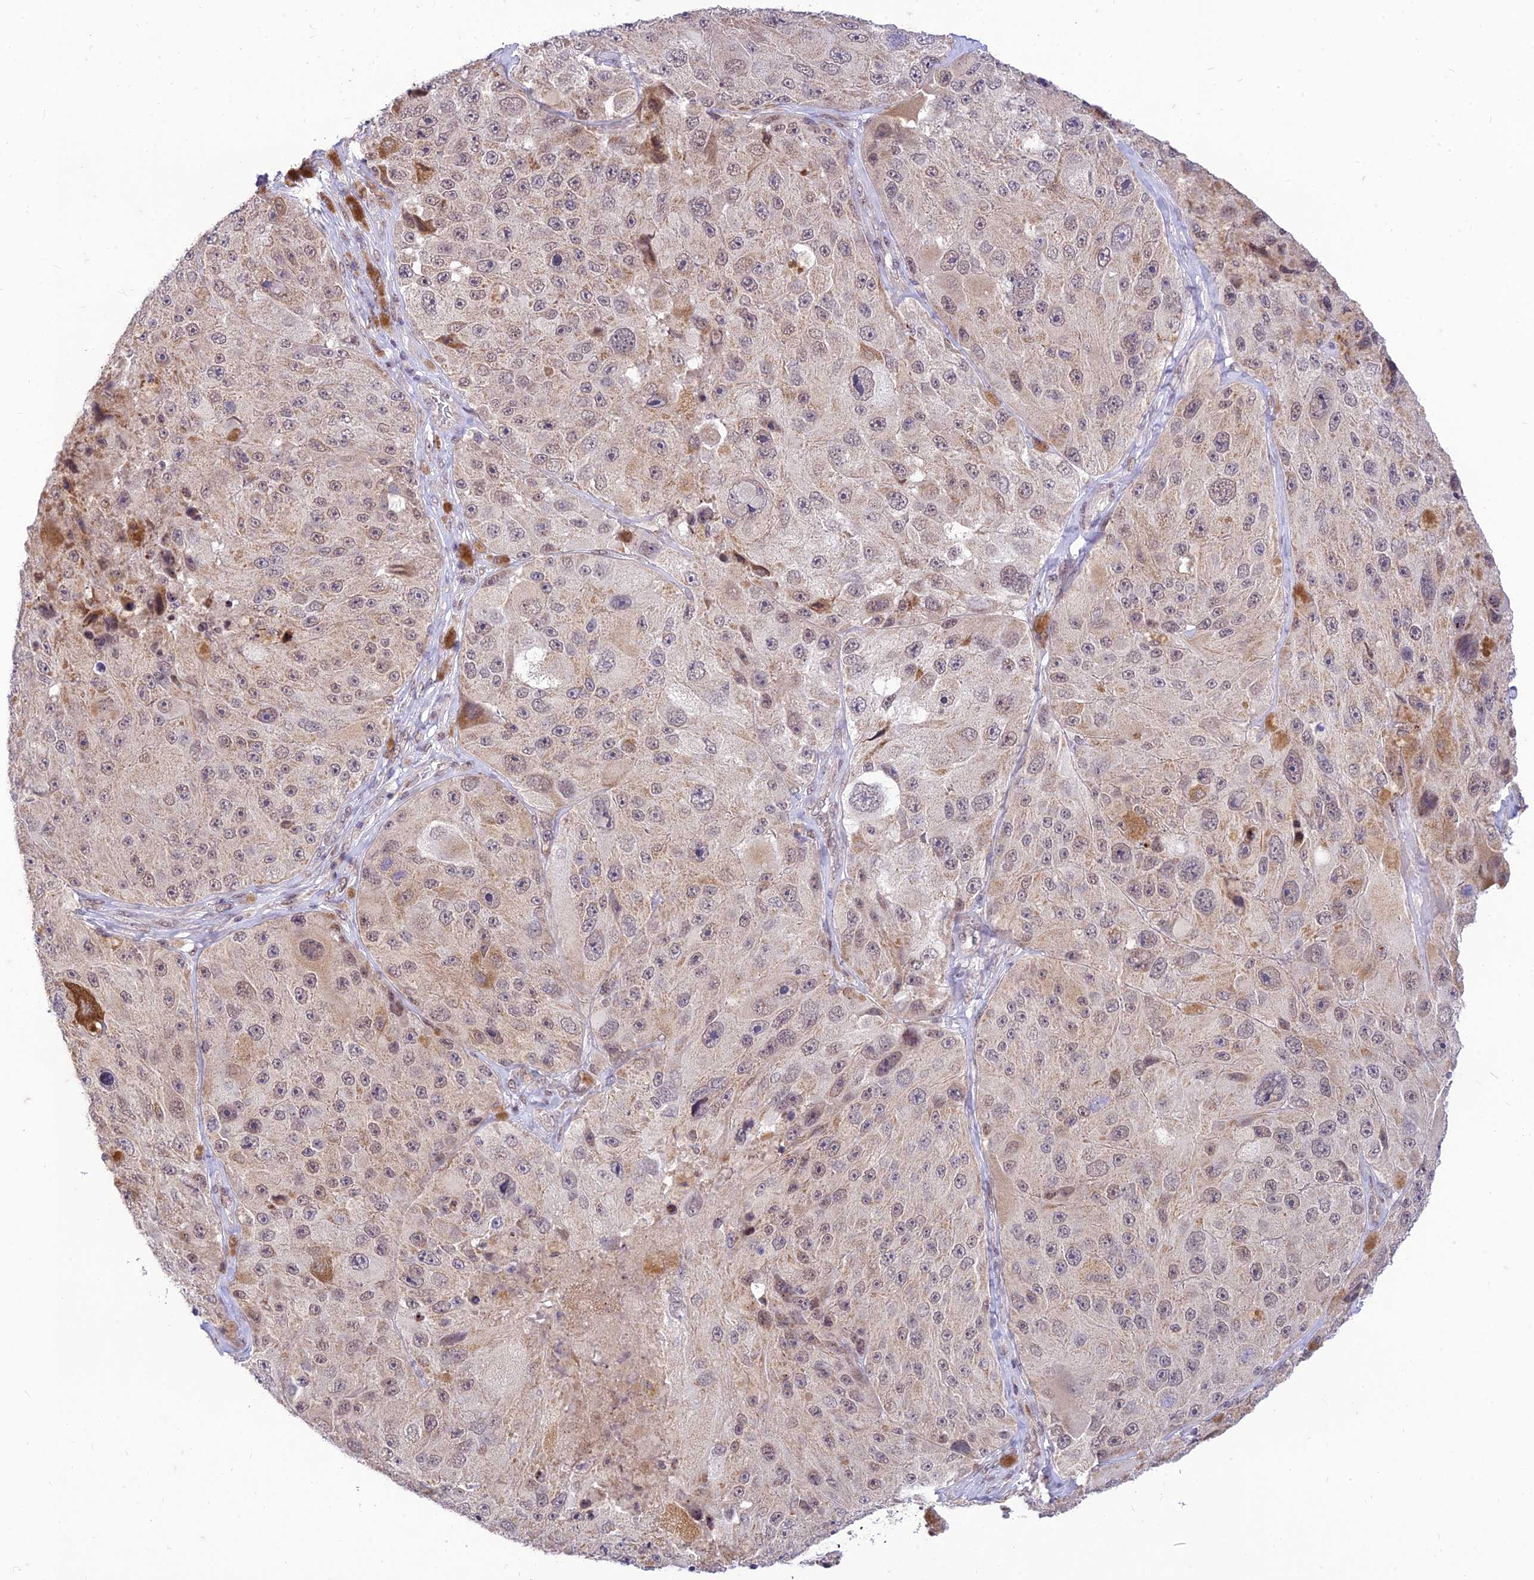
{"staining": {"intensity": "weak", "quantity": "25%-75%", "location": "nuclear"}, "tissue": "melanoma", "cell_type": "Tumor cells", "image_type": "cancer", "snomed": [{"axis": "morphology", "description": "Malignant melanoma, Metastatic site"}, {"axis": "topography", "description": "Lymph node"}], "caption": "This is a histology image of IHC staining of melanoma, which shows weak expression in the nuclear of tumor cells.", "gene": "MICOS13", "patient": {"sex": "male", "age": 62}}